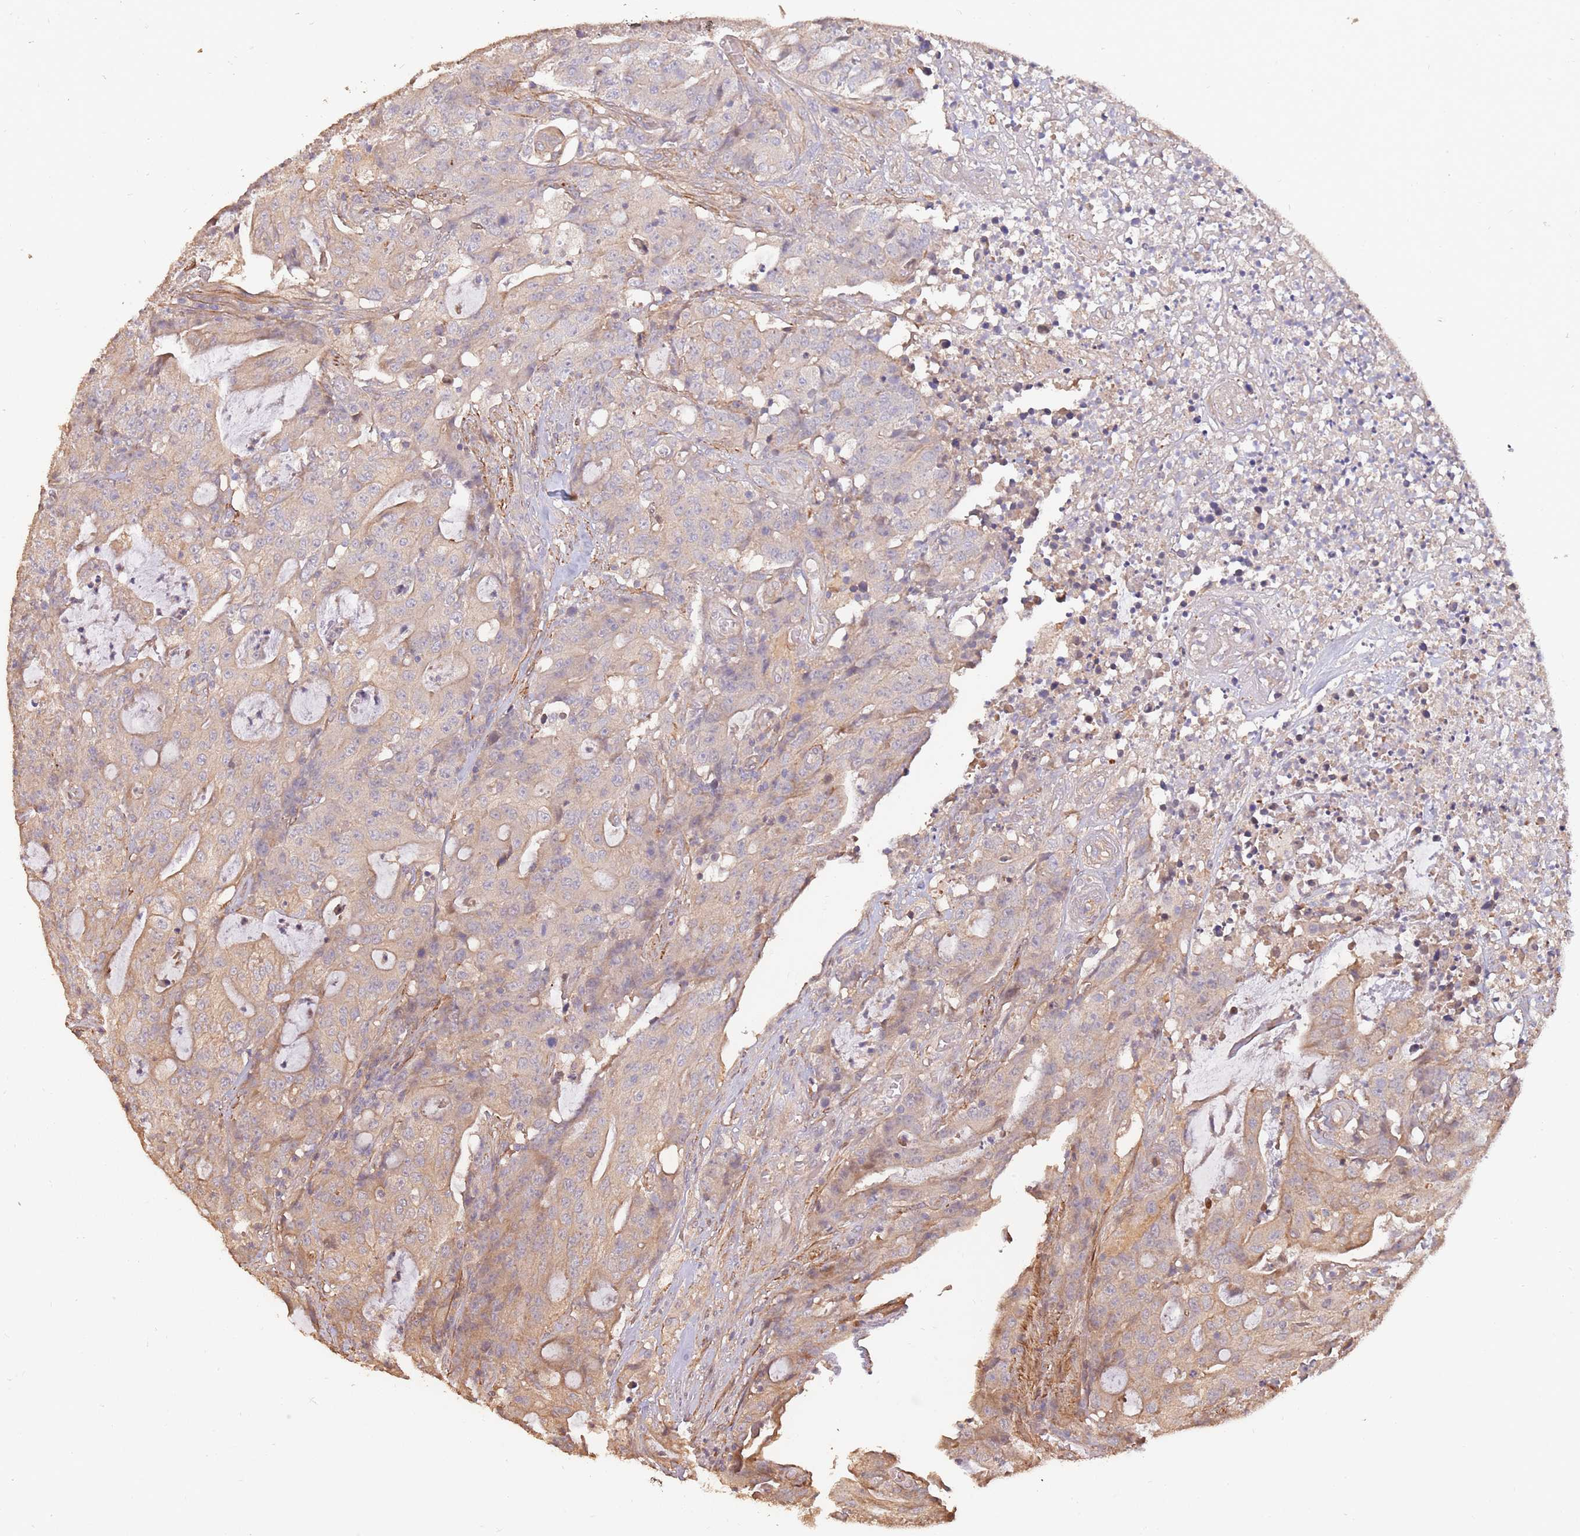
{"staining": {"intensity": "weak", "quantity": "25%-75%", "location": "cytoplasmic/membranous"}, "tissue": "colorectal cancer", "cell_type": "Tumor cells", "image_type": "cancer", "snomed": [{"axis": "morphology", "description": "Adenocarcinoma, NOS"}, {"axis": "topography", "description": "Colon"}], "caption": "This photomicrograph shows immunohistochemistry staining of human colorectal cancer (adenocarcinoma), with low weak cytoplasmic/membranous staining in about 25%-75% of tumor cells.", "gene": "NLRC4", "patient": {"sex": "male", "age": 83}}